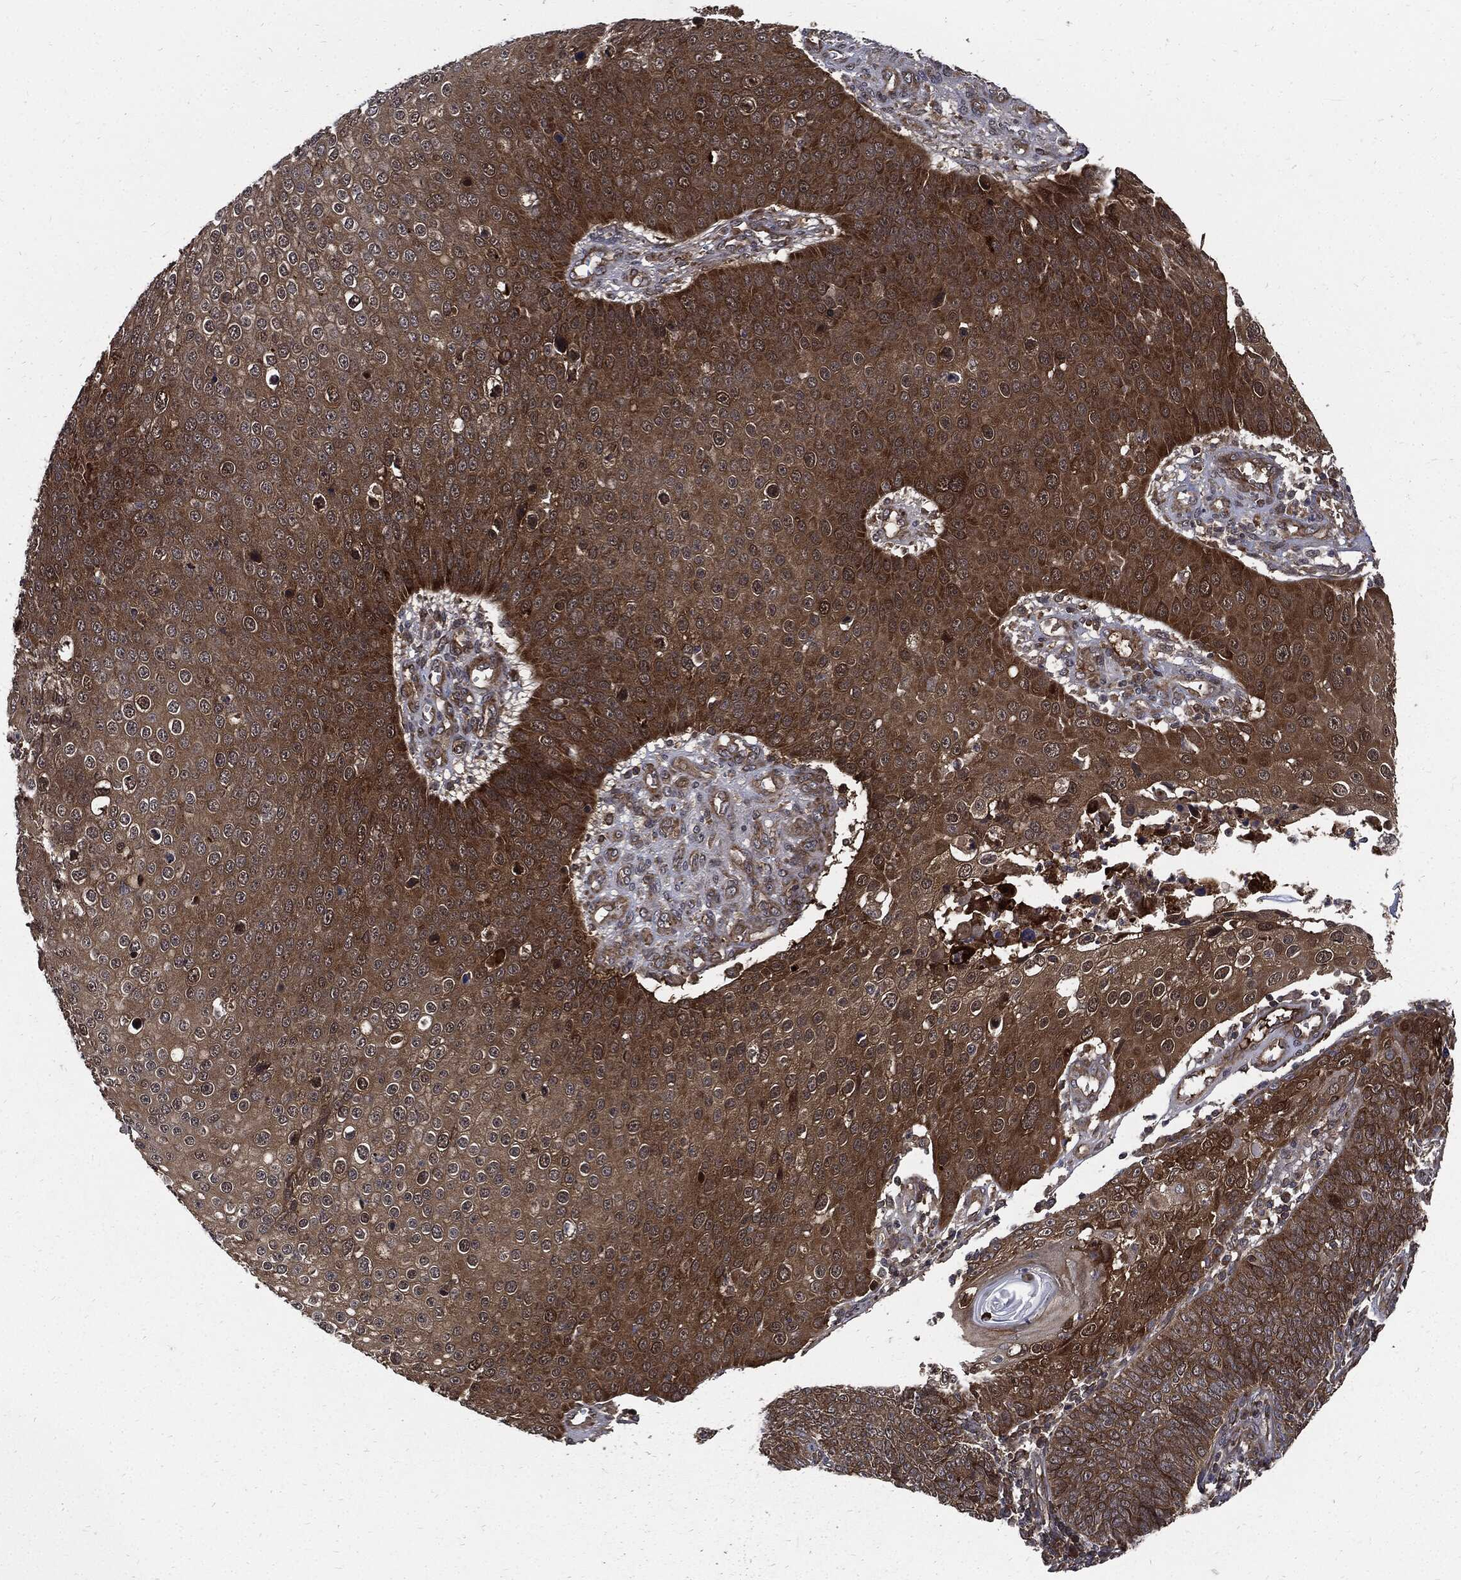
{"staining": {"intensity": "strong", "quantity": "25%-75%", "location": "cytoplasmic/membranous"}, "tissue": "skin cancer", "cell_type": "Tumor cells", "image_type": "cancer", "snomed": [{"axis": "morphology", "description": "Squamous cell carcinoma, NOS"}, {"axis": "topography", "description": "Skin"}], "caption": "High-magnification brightfield microscopy of skin squamous cell carcinoma stained with DAB (3,3'-diaminobenzidine) (brown) and counterstained with hematoxylin (blue). tumor cells exhibit strong cytoplasmic/membranous positivity is seen in approximately25%-75% of cells. (IHC, brightfield microscopy, high magnification).", "gene": "CLU", "patient": {"sex": "male", "age": 71}}